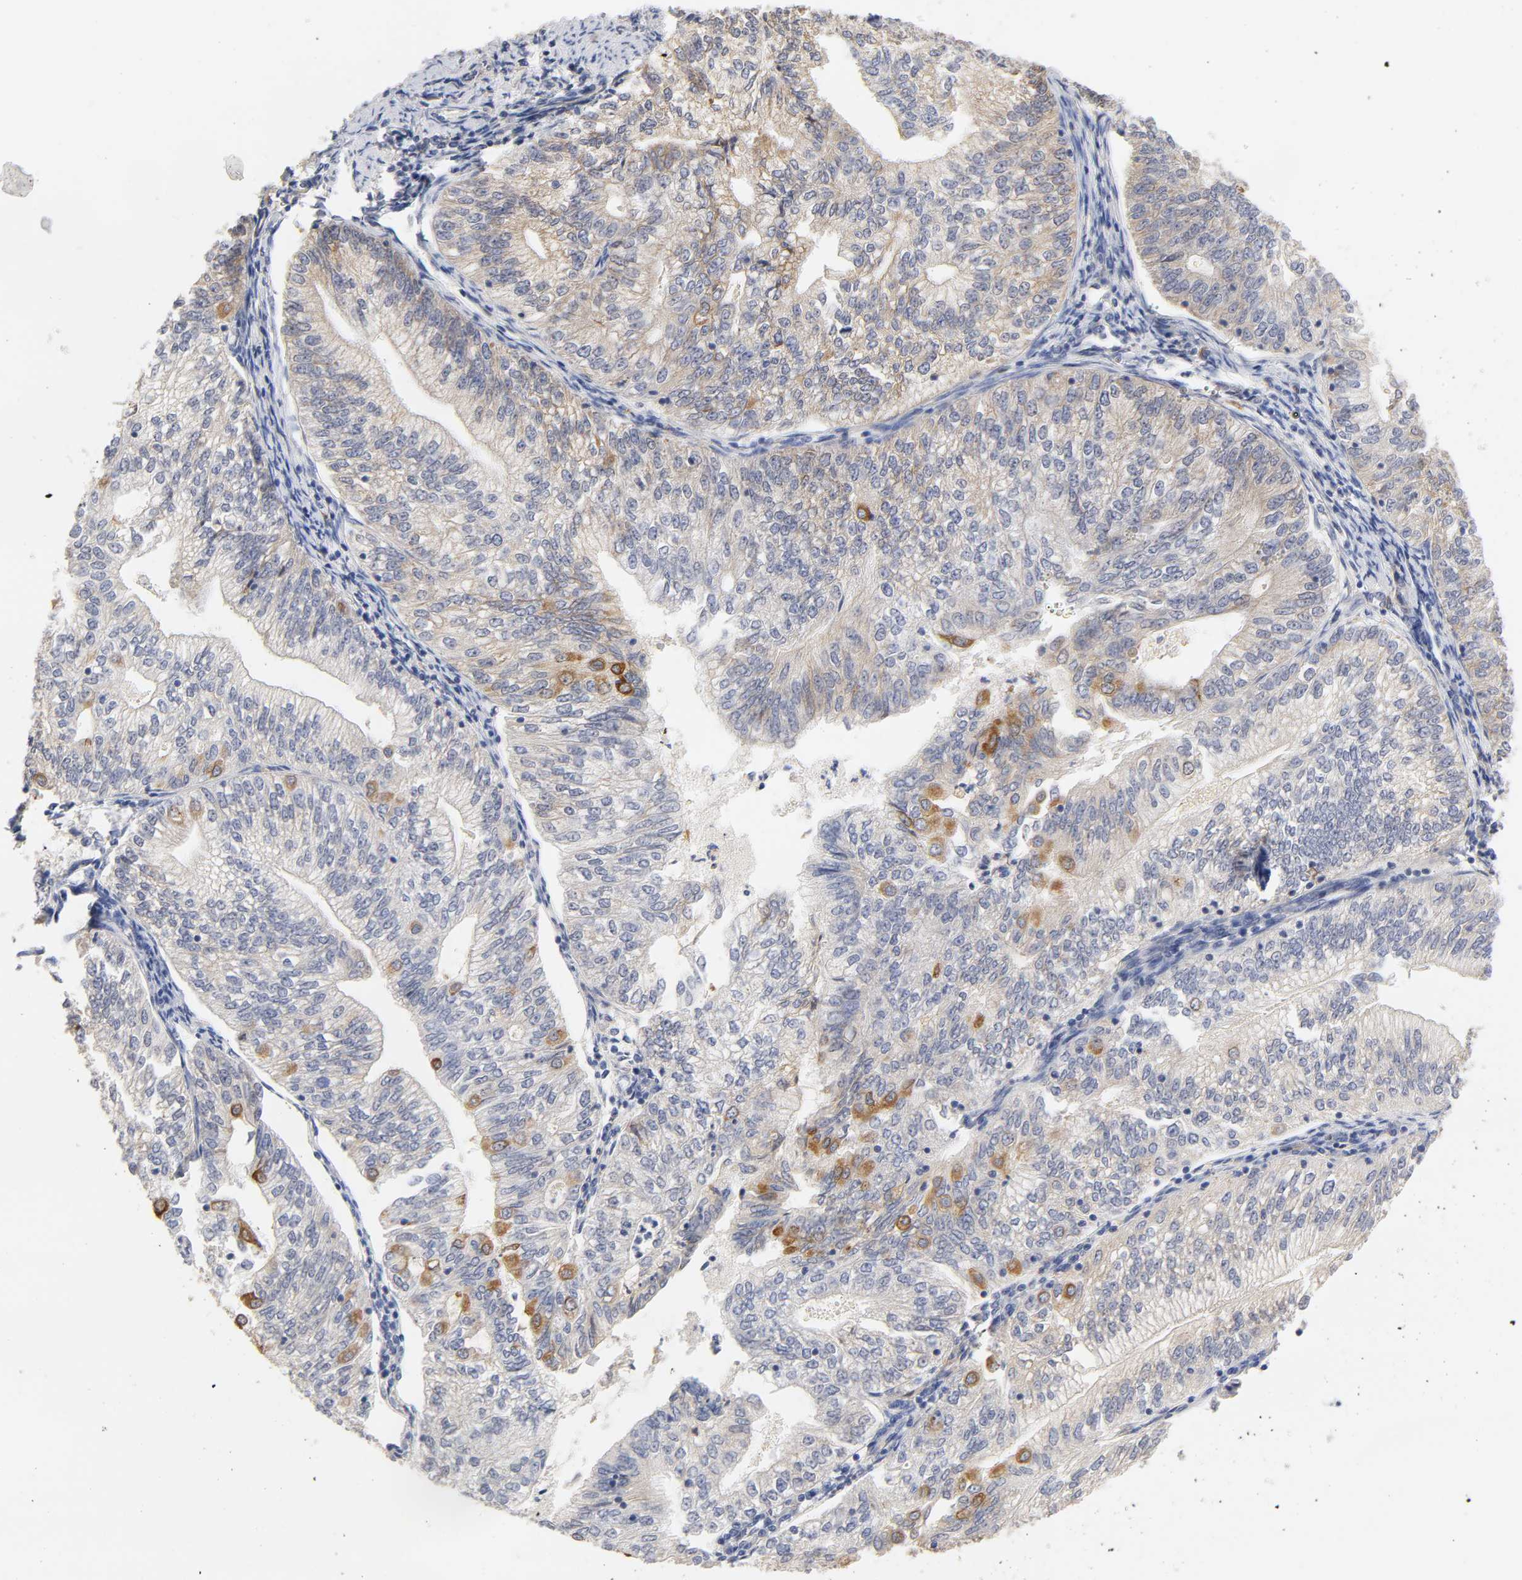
{"staining": {"intensity": "moderate", "quantity": "25%-75%", "location": "cytoplasmic/membranous"}, "tissue": "endometrial cancer", "cell_type": "Tumor cells", "image_type": "cancer", "snomed": [{"axis": "morphology", "description": "Adenocarcinoma, NOS"}, {"axis": "topography", "description": "Endometrium"}], "caption": "Endometrial adenocarcinoma was stained to show a protein in brown. There is medium levels of moderate cytoplasmic/membranous staining in about 25%-75% of tumor cells.", "gene": "POR", "patient": {"sex": "female", "age": 69}}